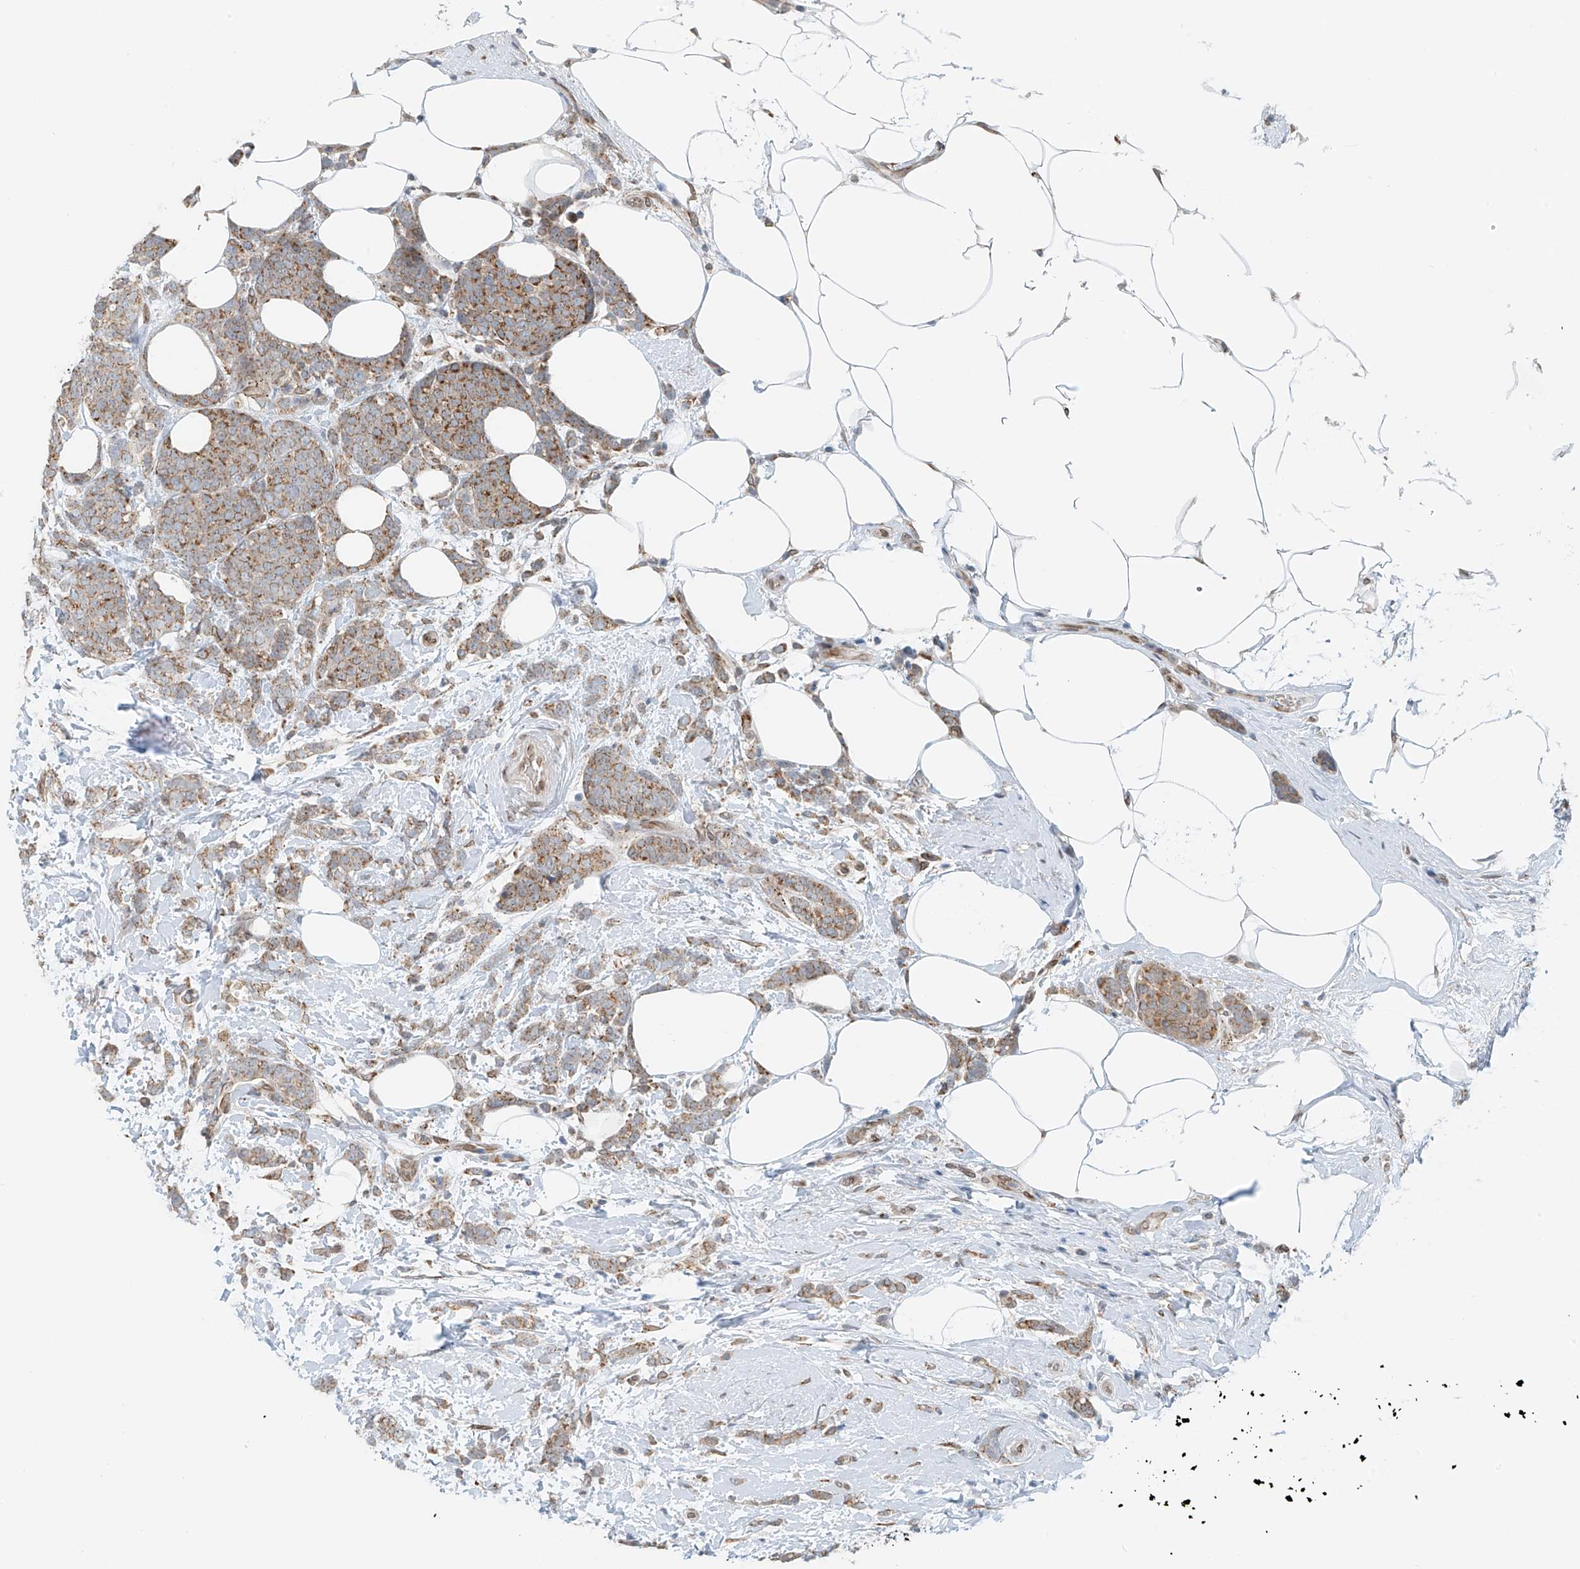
{"staining": {"intensity": "moderate", "quantity": ">75%", "location": "cytoplasmic/membranous"}, "tissue": "breast cancer", "cell_type": "Tumor cells", "image_type": "cancer", "snomed": [{"axis": "morphology", "description": "Lobular carcinoma"}, {"axis": "topography", "description": "Breast"}], "caption": "Protein staining by immunohistochemistry displays moderate cytoplasmic/membranous staining in approximately >75% of tumor cells in breast lobular carcinoma.", "gene": "STARD9", "patient": {"sex": "female", "age": 58}}